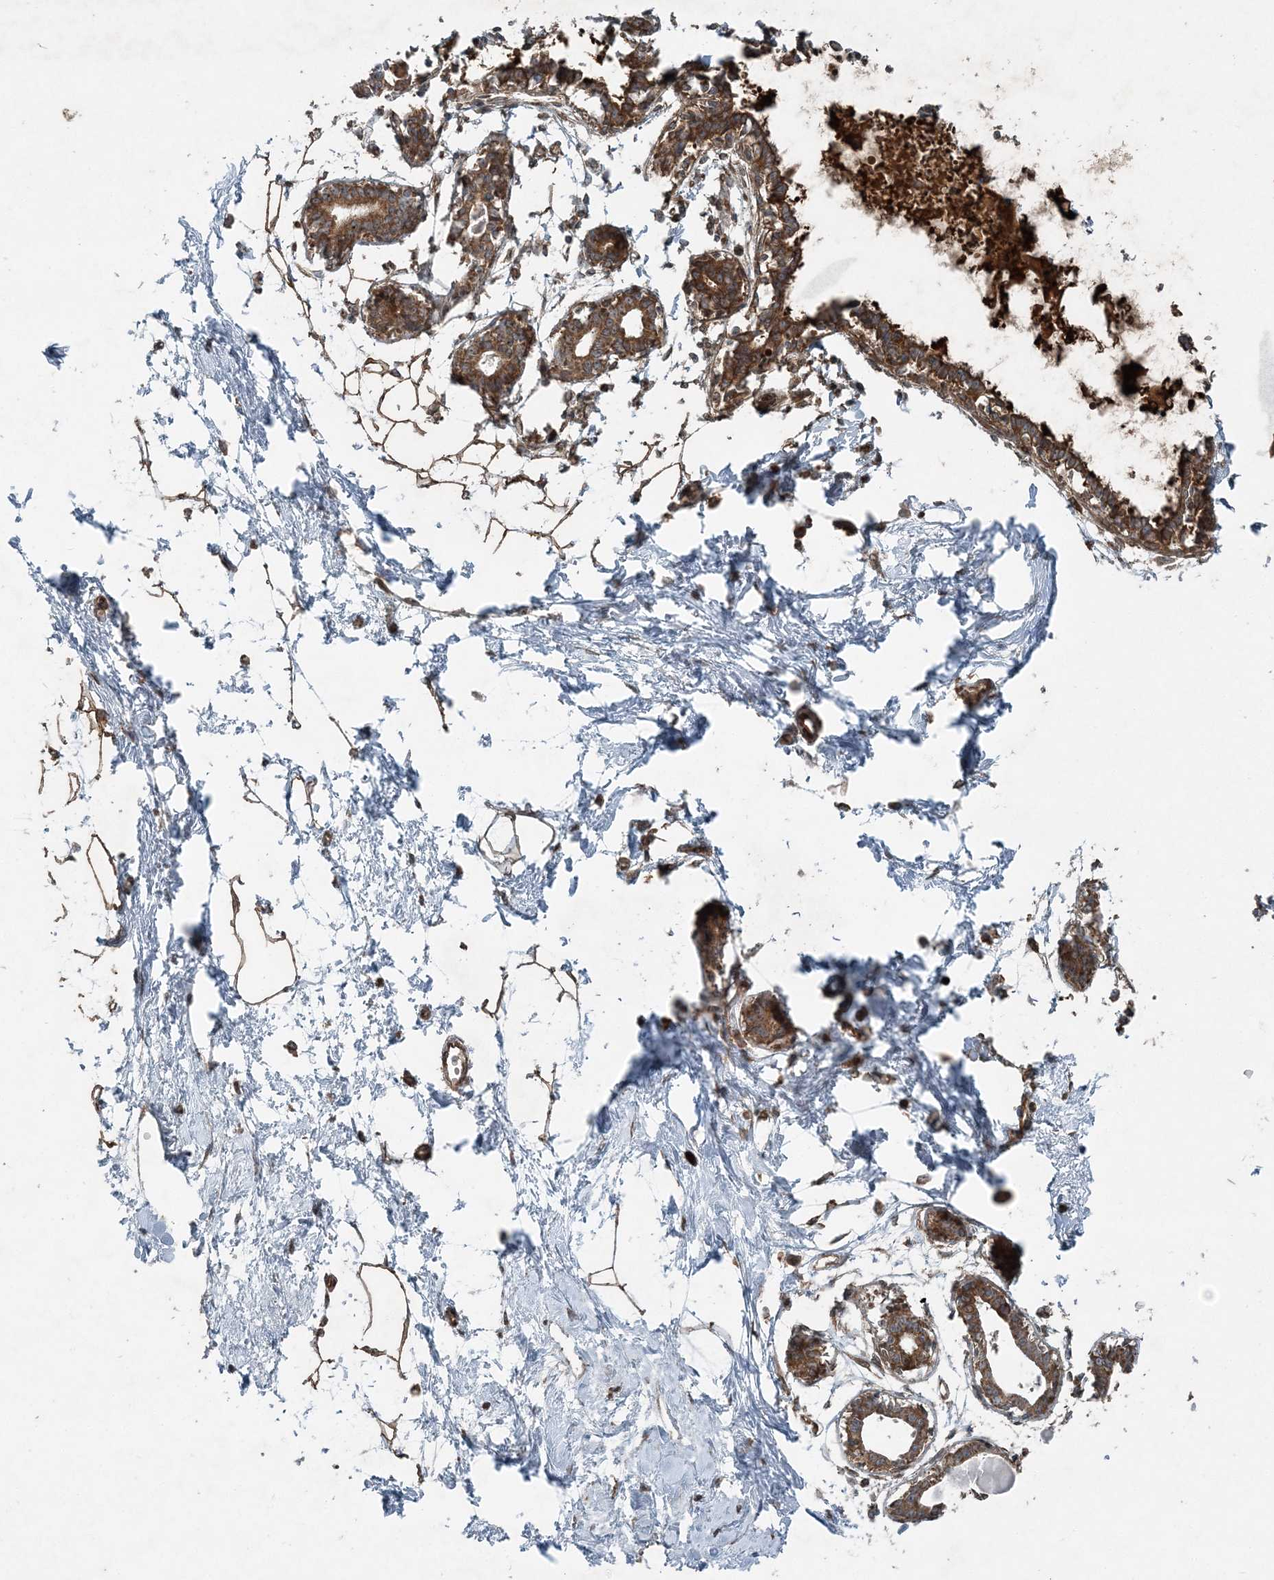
{"staining": {"intensity": "moderate", "quantity": ">75%", "location": "cytoplasmic/membranous"}, "tissue": "breast", "cell_type": "Adipocytes", "image_type": "normal", "snomed": [{"axis": "morphology", "description": "Normal tissue, NOS"}, {"axis": "topography", "description": "Breast"}], "caption": "DAB (3,3'-diaminobenzidine) immunohistochemical staining of unremarkable human breast shows moderate cytoplasmic/membranous protein expression in about >75% of adipocytes.", "gene": "COPS7B", "patient": {"sex": "female", "age": 45}}